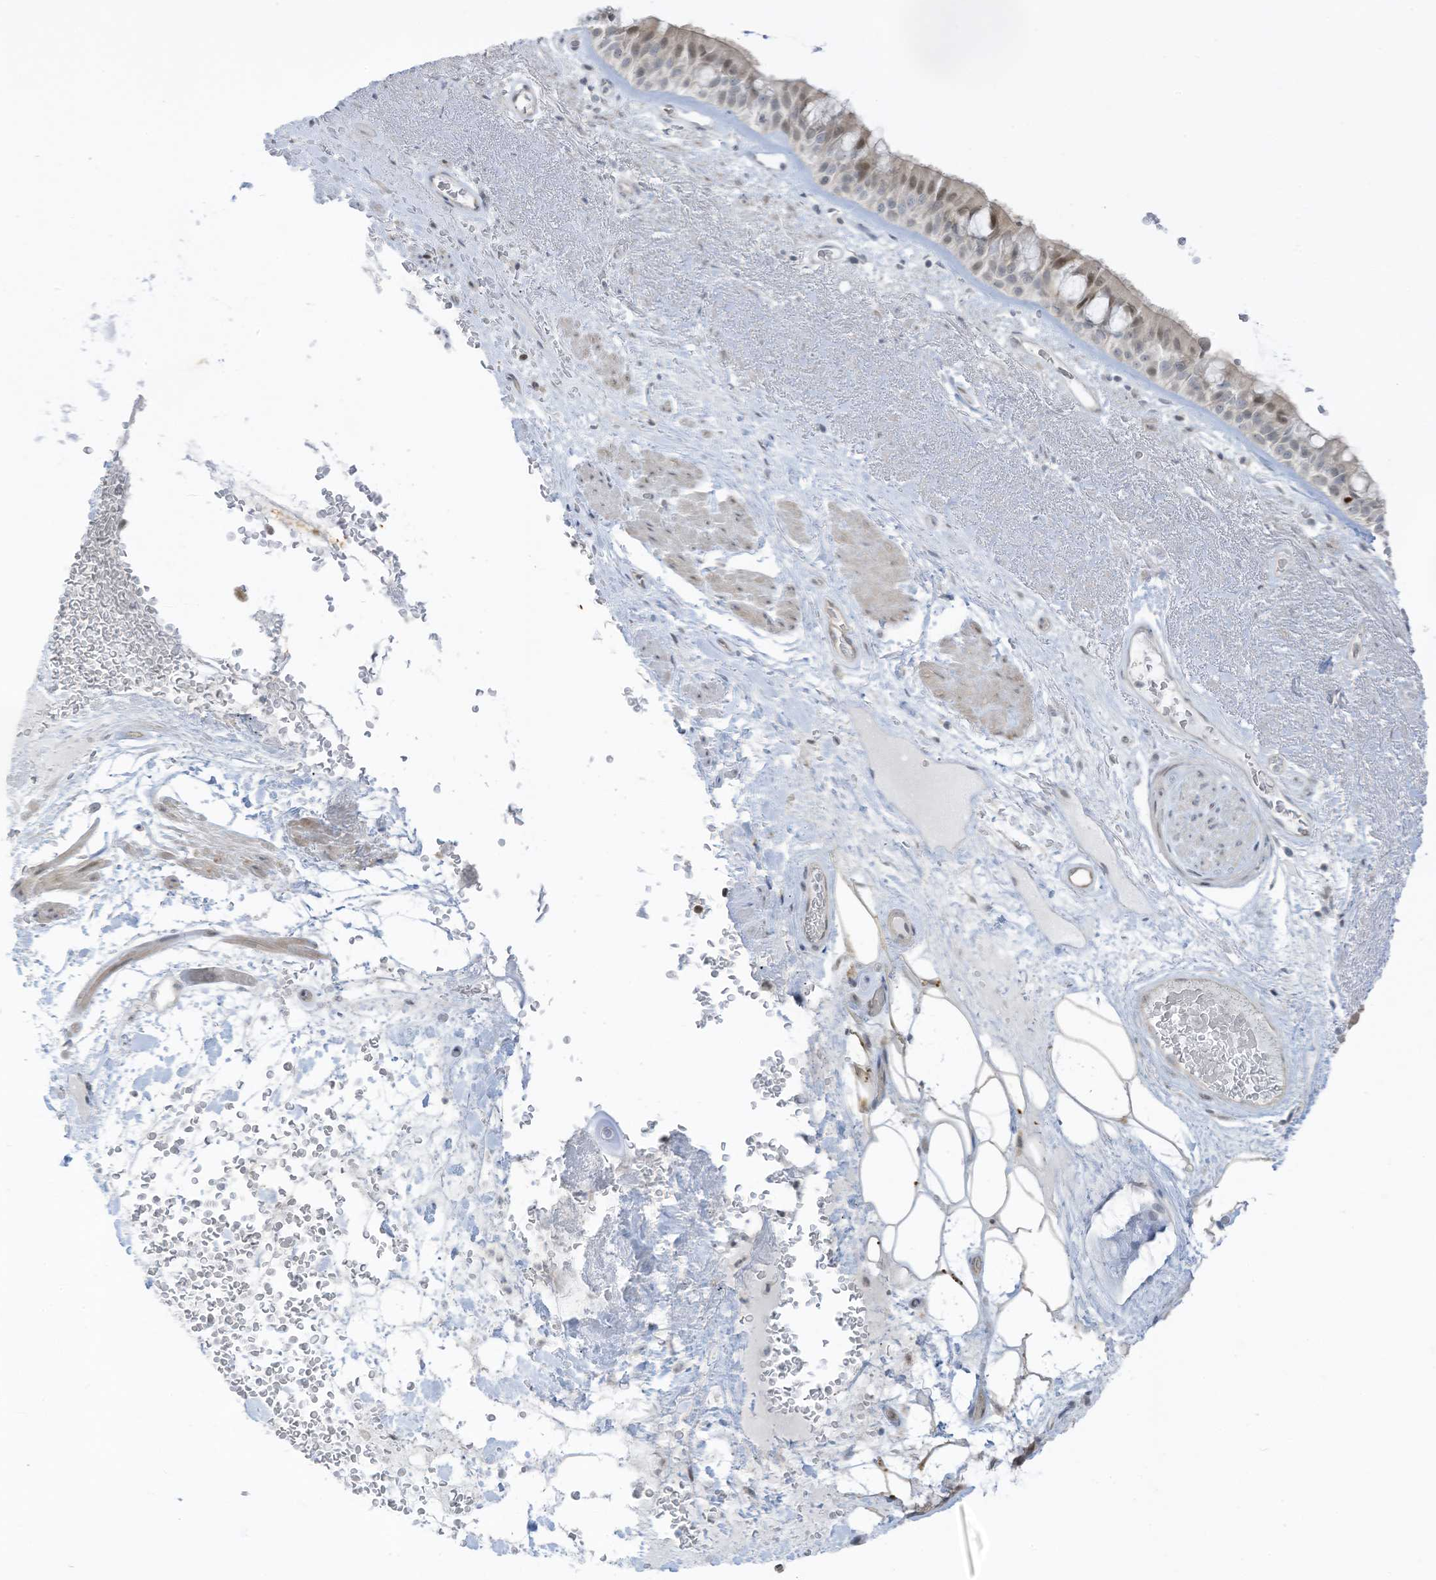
{"staining": {"intensity": "weak", "quantity": ">75%", "location": "cytoplasmic/membranous,nuclear"}, "tissue": "bronchus", "cell_type": "Respiratory epithelial cells", "image_type": "normal", "snomed": [{"axis": "morphology", "description": "Normal tissue, NOS"}, {"axis": "morphology", "description": "Squamous cell carcinoma, NOS"}, {"axis": "topography", "description": "Lymph node"}, {"axis": "topography", "description": "Bronchus"}, {"axis": "topography", "description": "Lung"}], "caption": "Normal bronchus exhibits weak cytoplasmic/membranous,nuclear expression in about >75% of respiratory epithelial cells, visualized by immunohistochemistry.", "gene": "ASPRV1", "patient": {"sex": "male", "age": 66}}